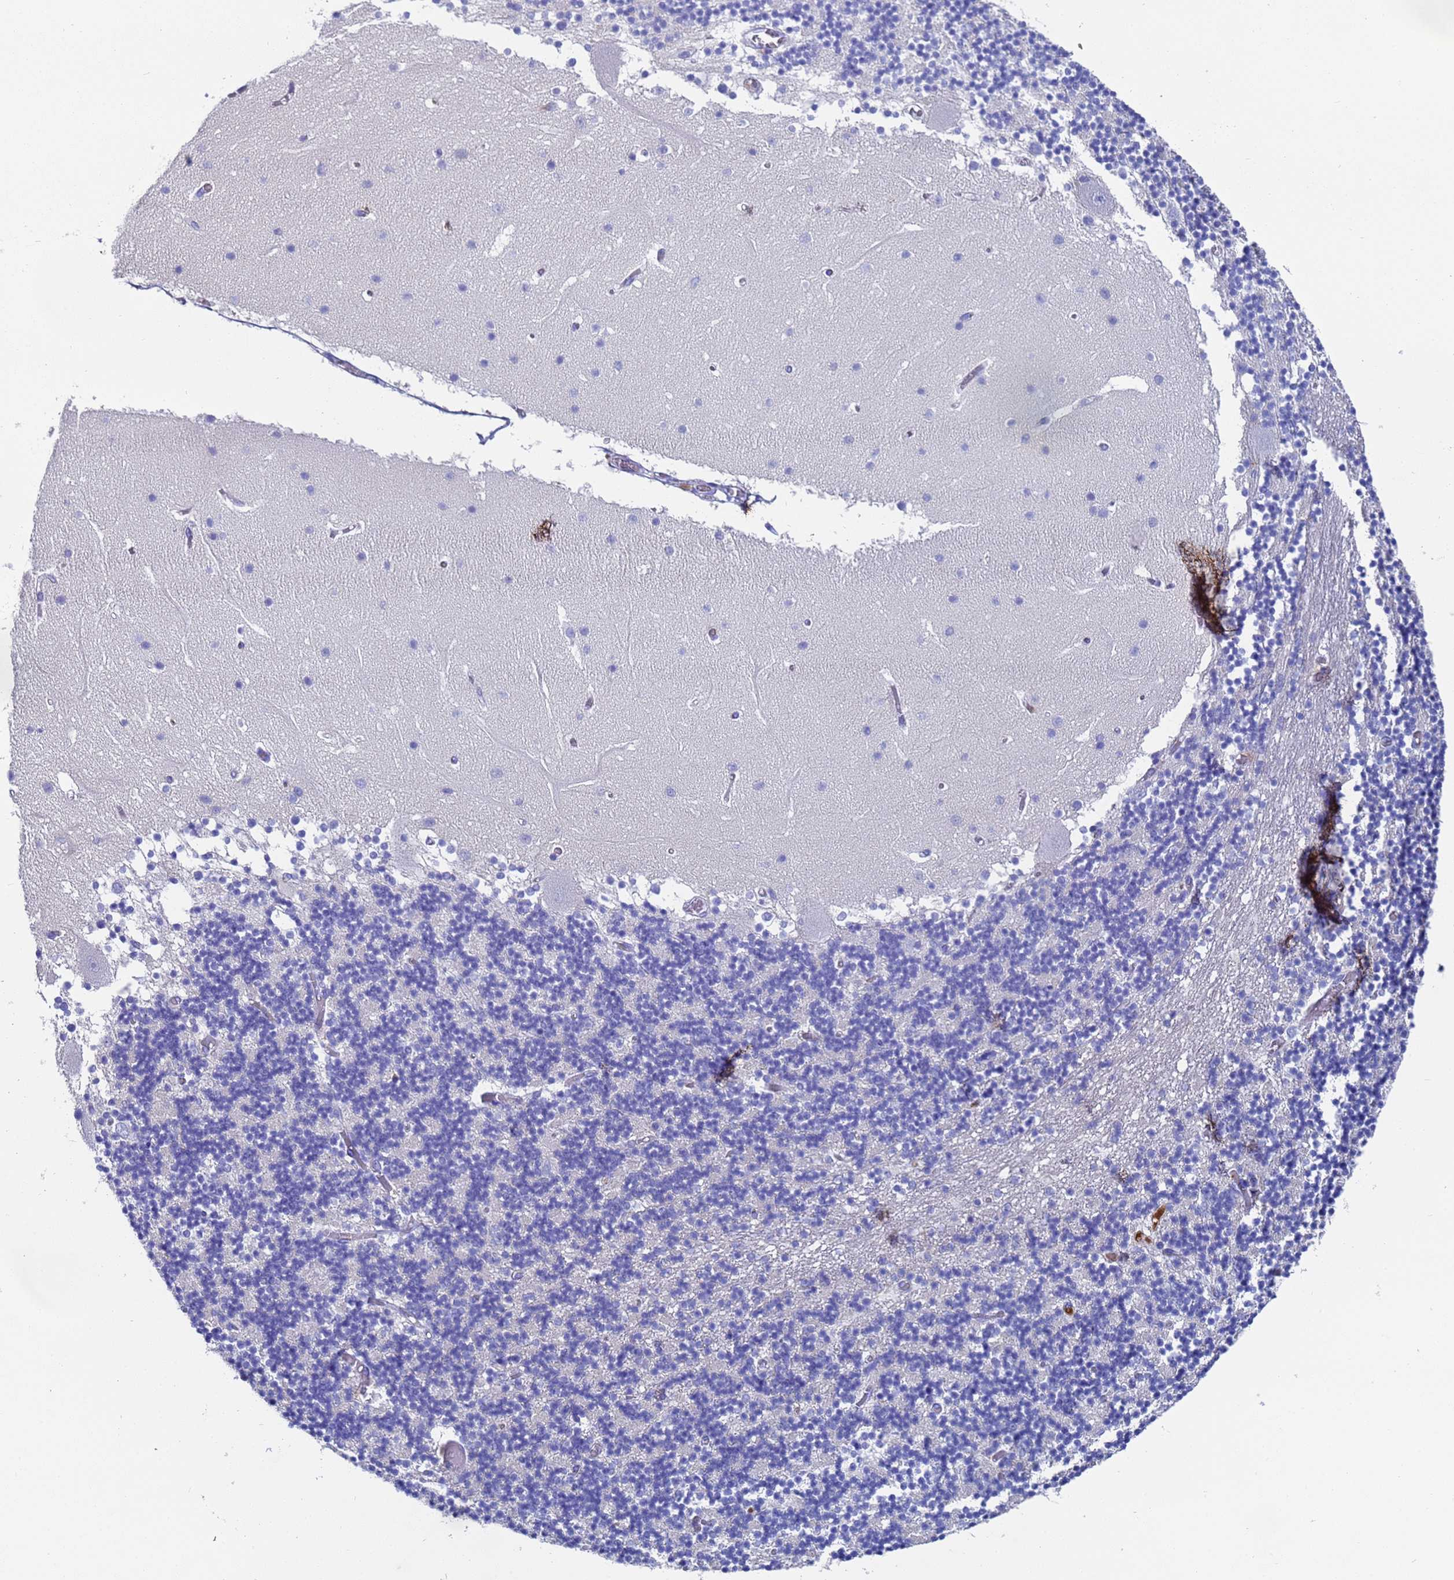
{"staining": {"intensity": "negative", "quantity": "none", "location": "none"}, "tissue": "cerebellum", "cell_type": "Cells in granular layer", "image_type": "normal", "snomed": [{"axis": "morphology", "description": "Normal tissue, NOS"}, {"axis": "topography", "description": "Cerebellum"}], "caption": "Cells in granular layer show no significant protein positivity in unremarkable cerebellum. (Immunohistochemistry (ihc), brightfield microscopy, high magnification).", "gene": "ADIPOQ", "patient": {"sex": "female", "age": 28}}